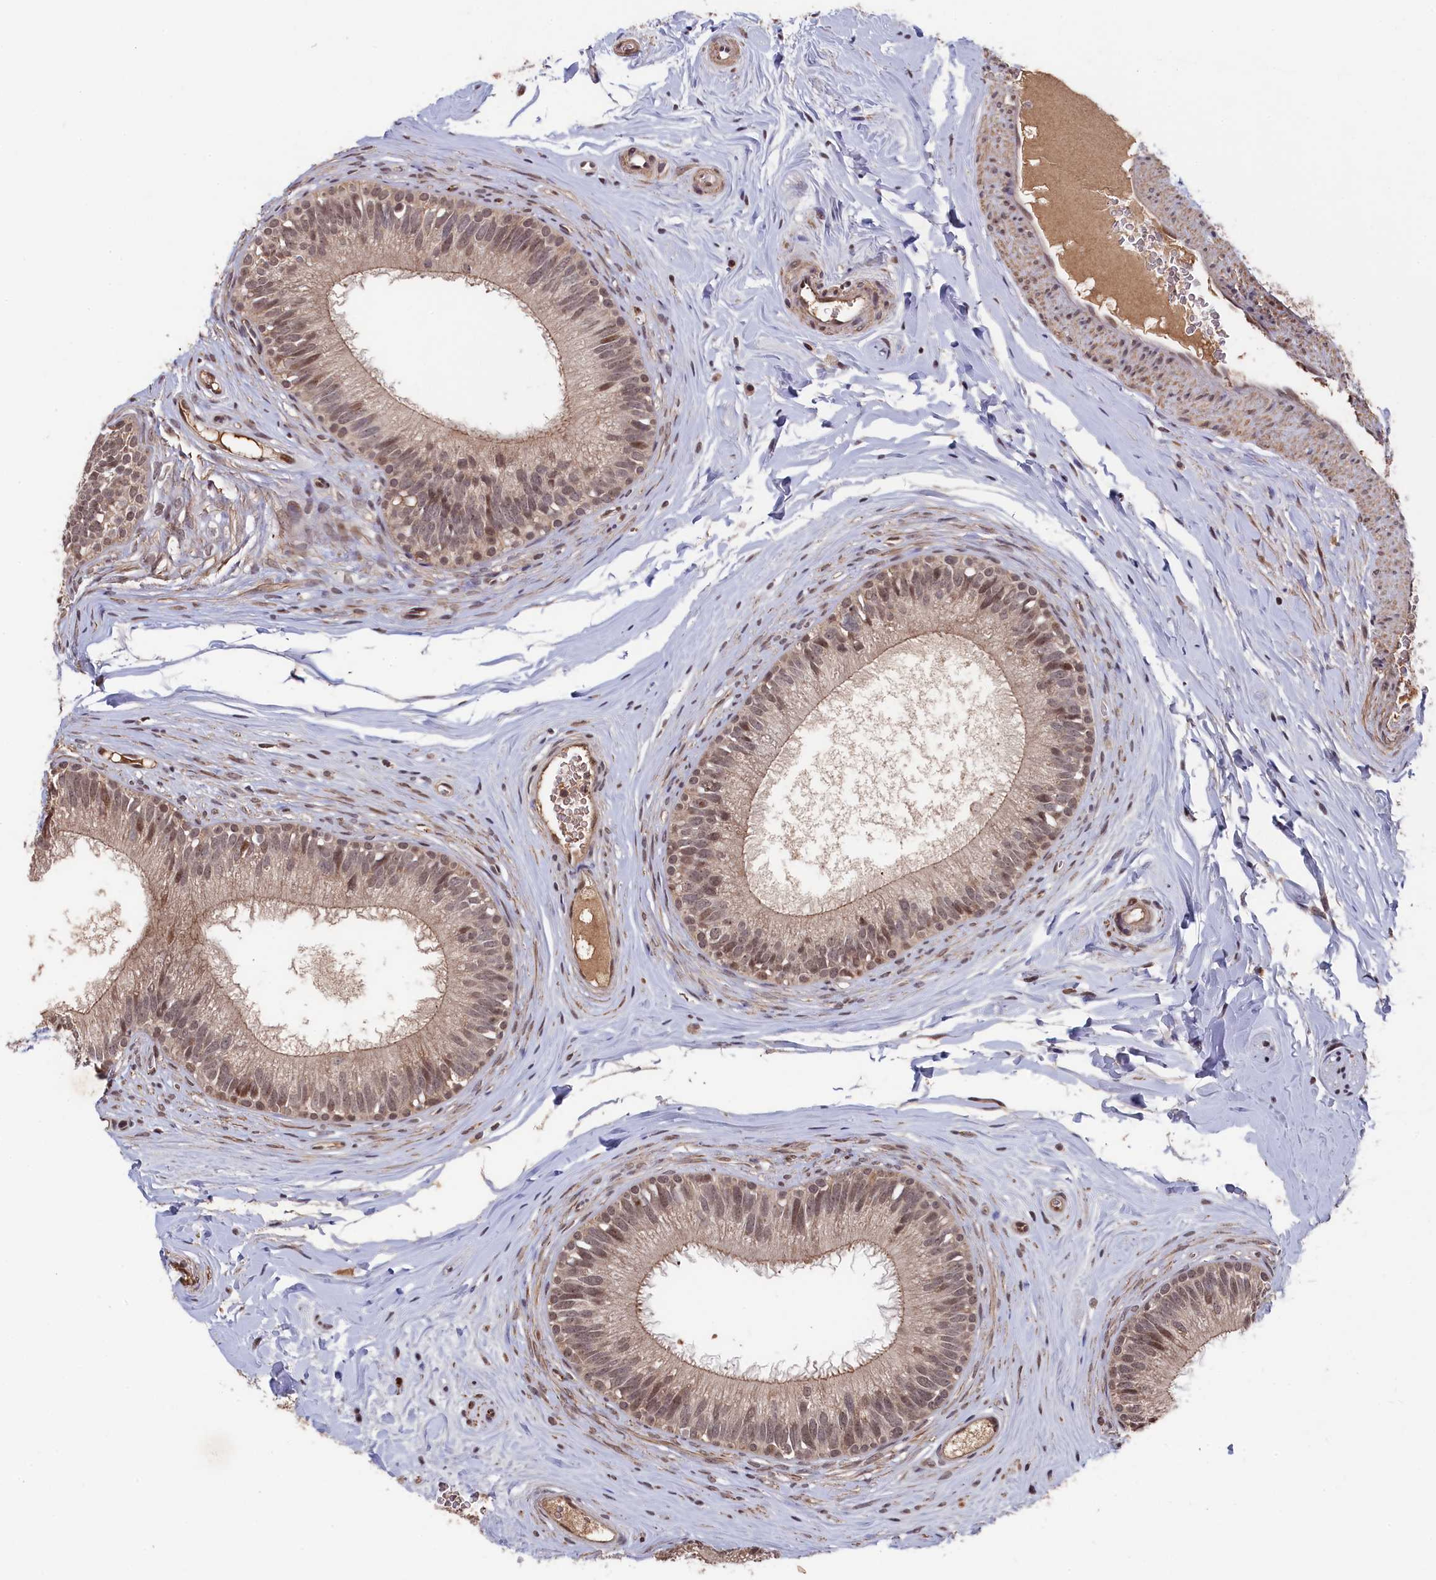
{"staining": {"intensity": "weak", "quantity": "25%-75%", "location": "cytoplasmic/membranous,nuclear"}, "tissue": "epididymis", "cell_type": "Glandular cells", "image_type": "normal", "snomed": [{"axis": "morphology", "description": "Normal tissue, NOS"}, {"axis": "topography", "description": "Epididymis"}], "caption": "Immunohistochemical staining of normal human epididymis displays weak cytoplasmic/membranous,nuclear protein staining in approximately 25%-75% of glandular cells. (DAB = brown stain, brightfield microscopy at high magnification).", "gene": "CLPX", "patient": {"sex": "male", "age": 33}}